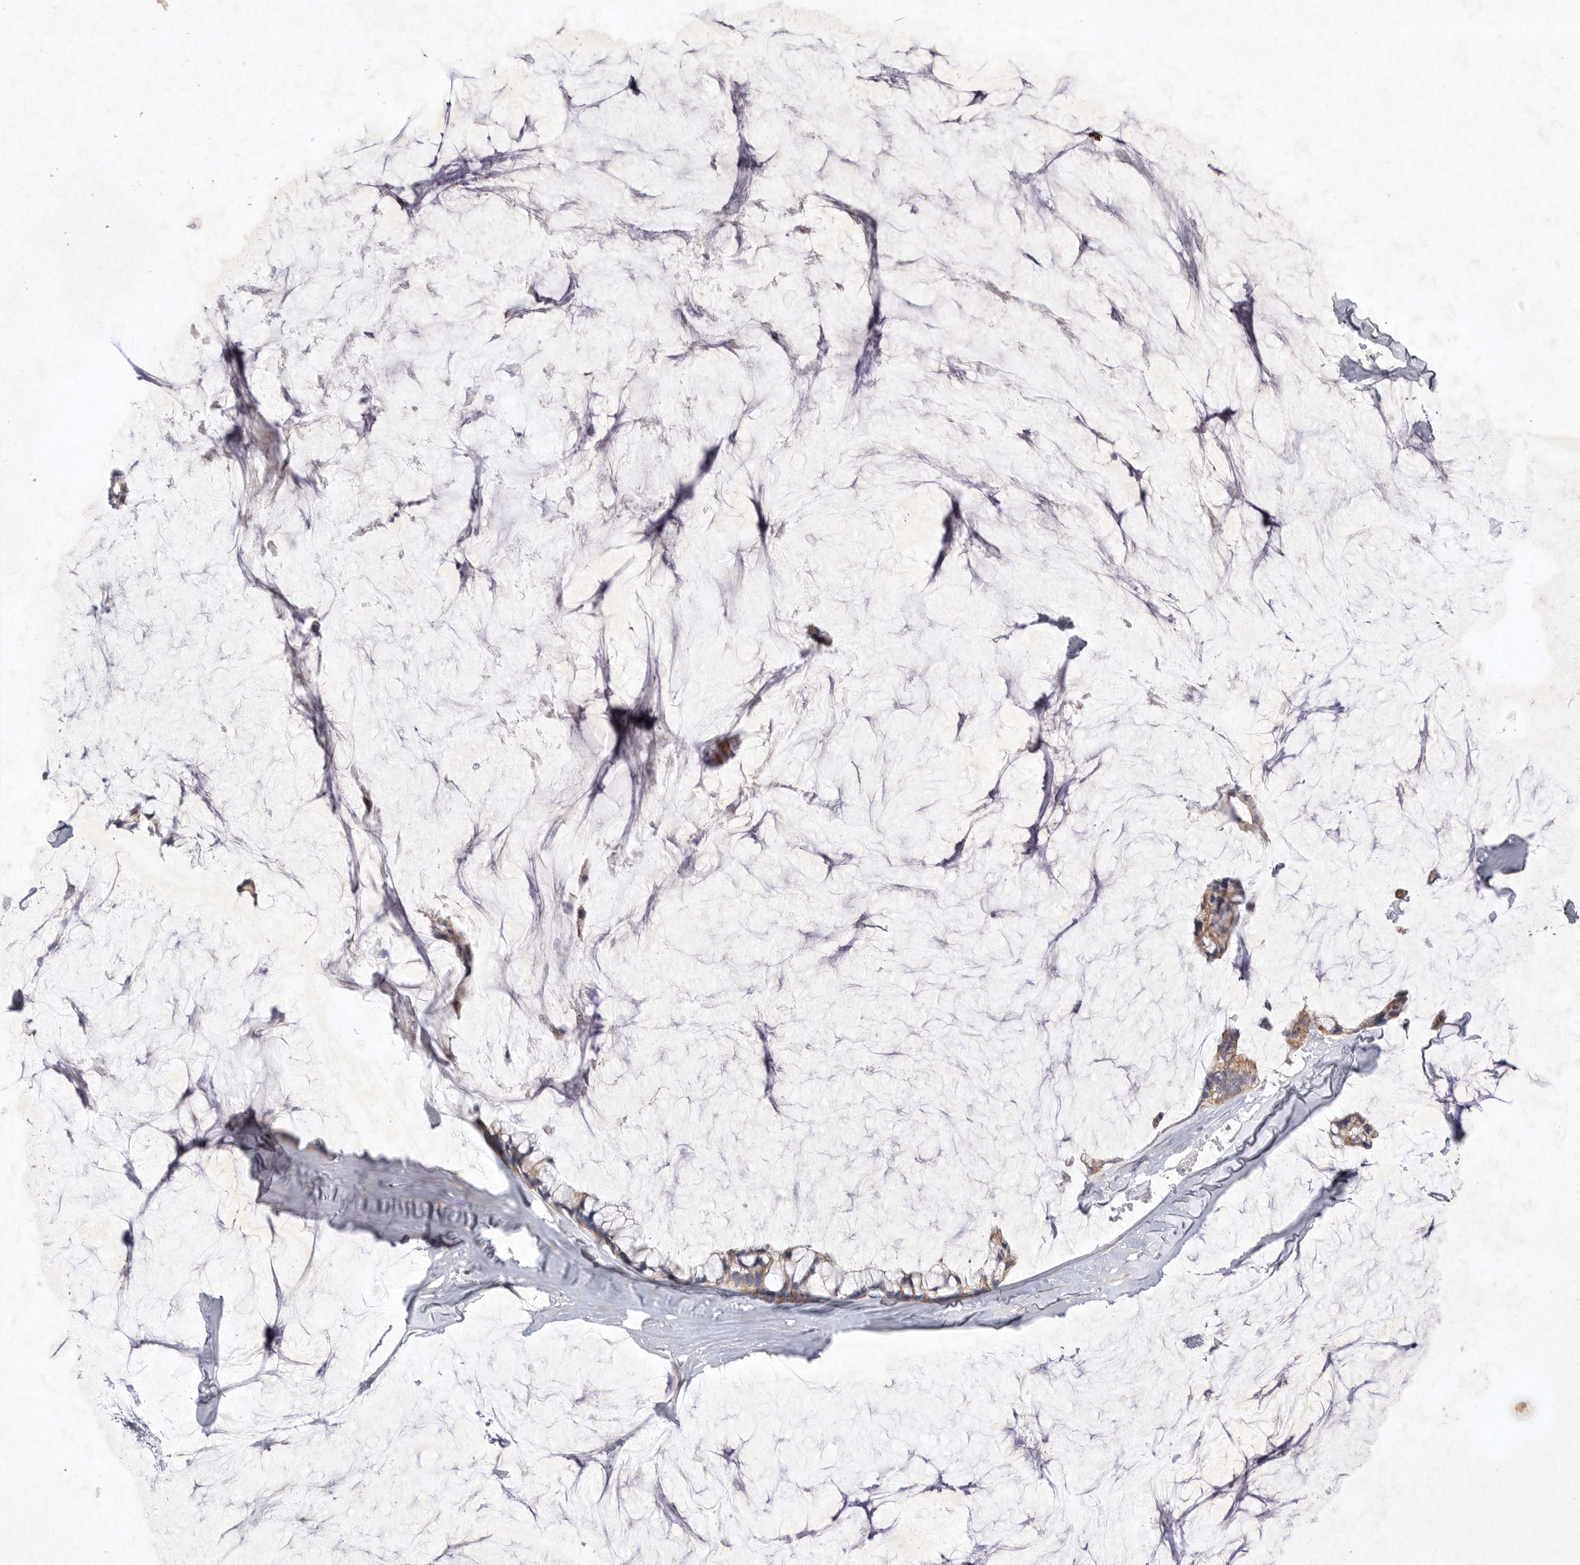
{"staining": {"intensity": "moderate", "quantity": "<25%", "location": "cytoplasmic/membranous"}, "tissue": "ovarian cancer", "cell_type": "Tumor cells", "image_type": "cancer", "snomed": [{"axis": "morphology", "description": "Cystadenocarcinoma, mucinous, NOS"}, {"axis": "topography", "description": "Ovary"}], "caption": "Protein analysis of ovarian cancer (mucinous cystadenocarcinoma) tissue displays moderate cytoplasmic/membranous expression in approximately <25% of tumor cells. The staining was performed using DAB to visualize the protein expression in brown, while the nuclei were stained in blue with hematoxylin (Magnification: 20x).", "gene": "BZW2", "patient": {"sex": "female", "age": 39}}